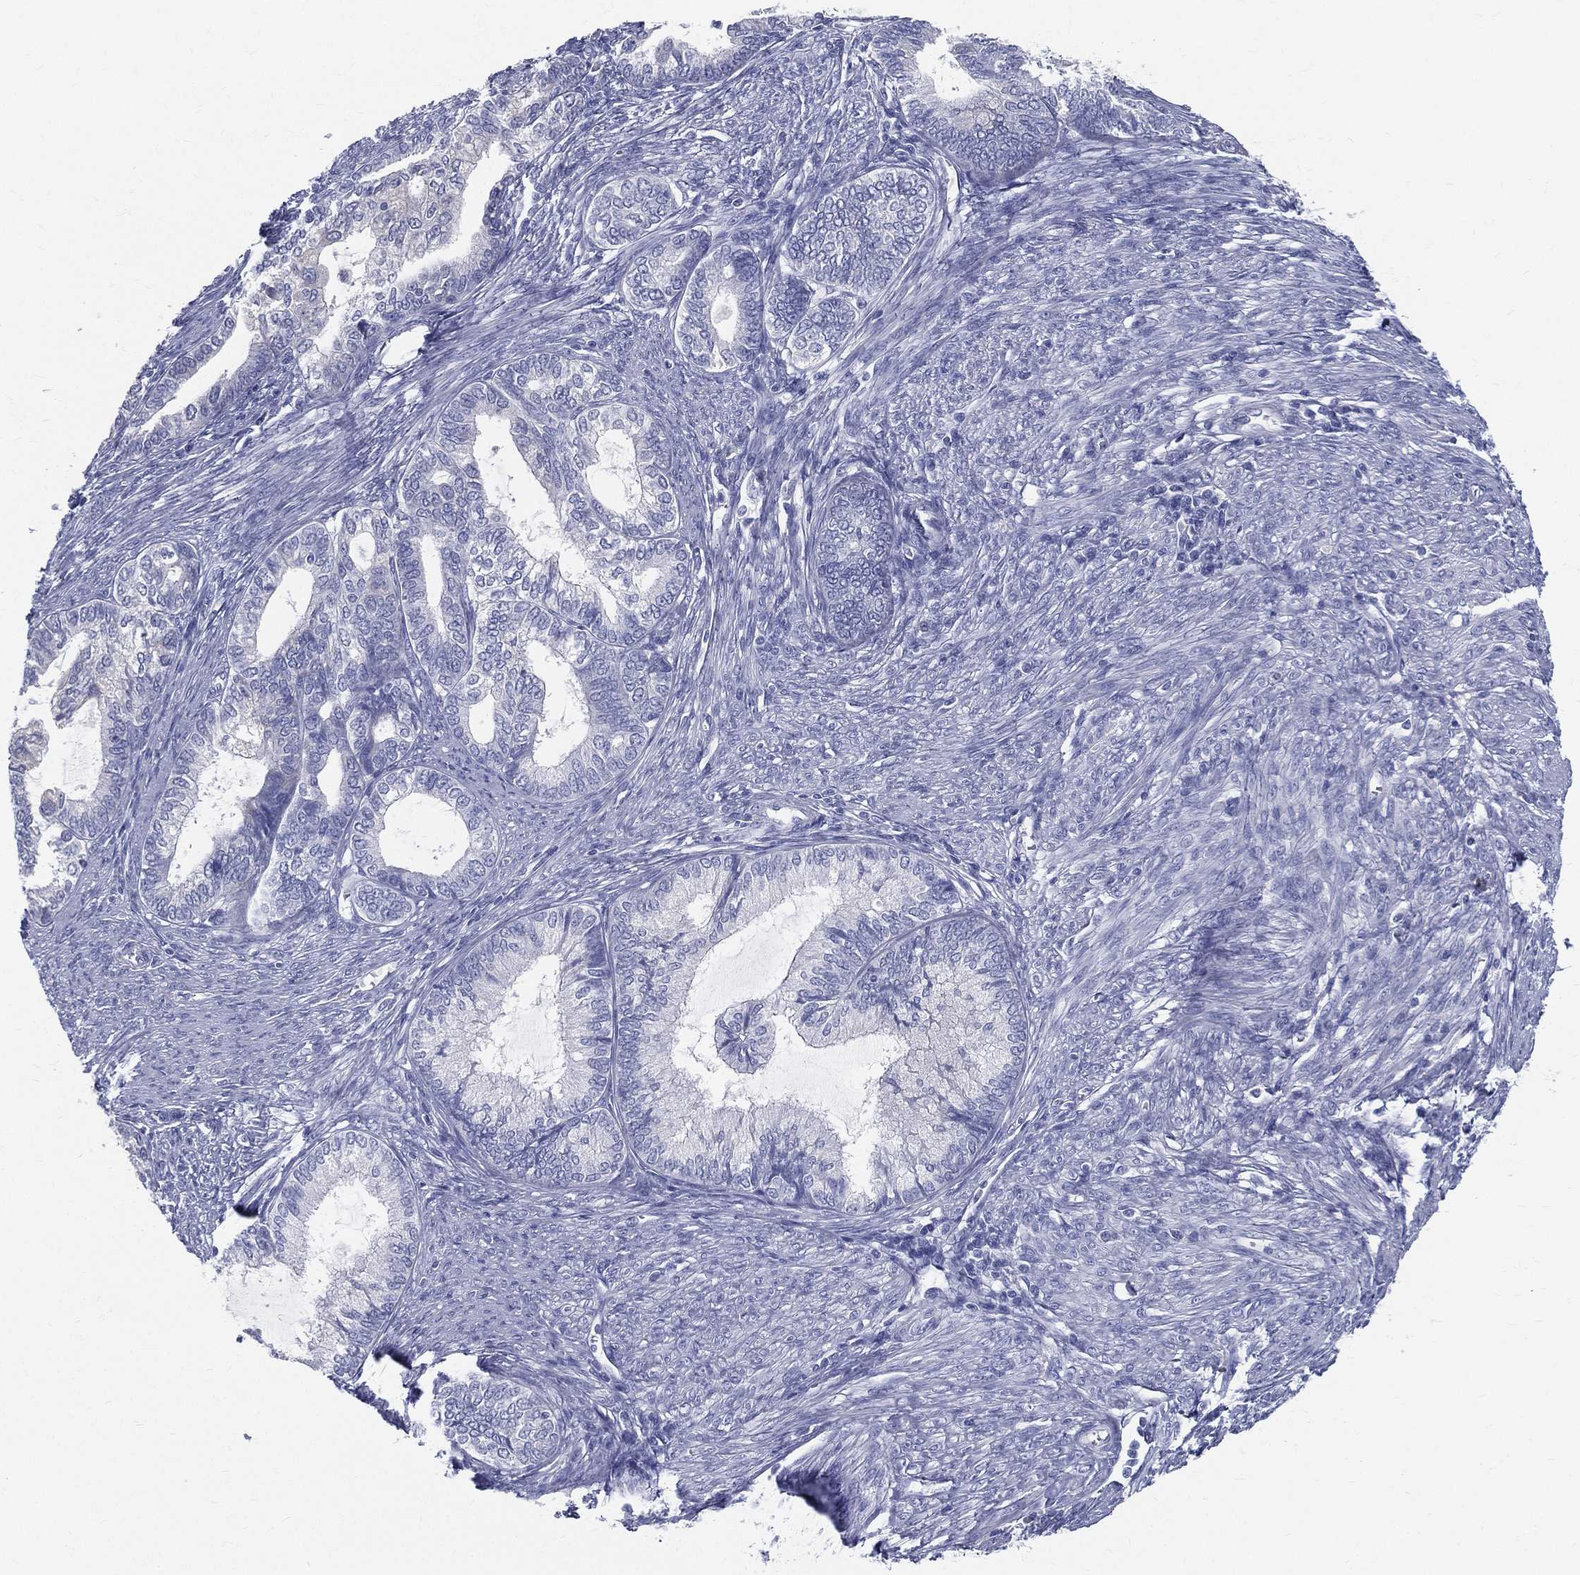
{"staining": {"intensity": "negative", "quantity": "none", "location": "none"}, "tissue": "endometrial cancer", "cell_type": "Tumor cells", "image_type": "cancer", "snomed": [{"axis": "morphology", "description": "Adenocarcinoma, NOS"}, {"axis": "topography", "description": "Endometrium"}], "caption": "The micrograph reveals no significant positivity in tumor cells of adenocarcinoma (endometrial).", "gene": "STS", "patient": {"sex": "female", "age": 86}}